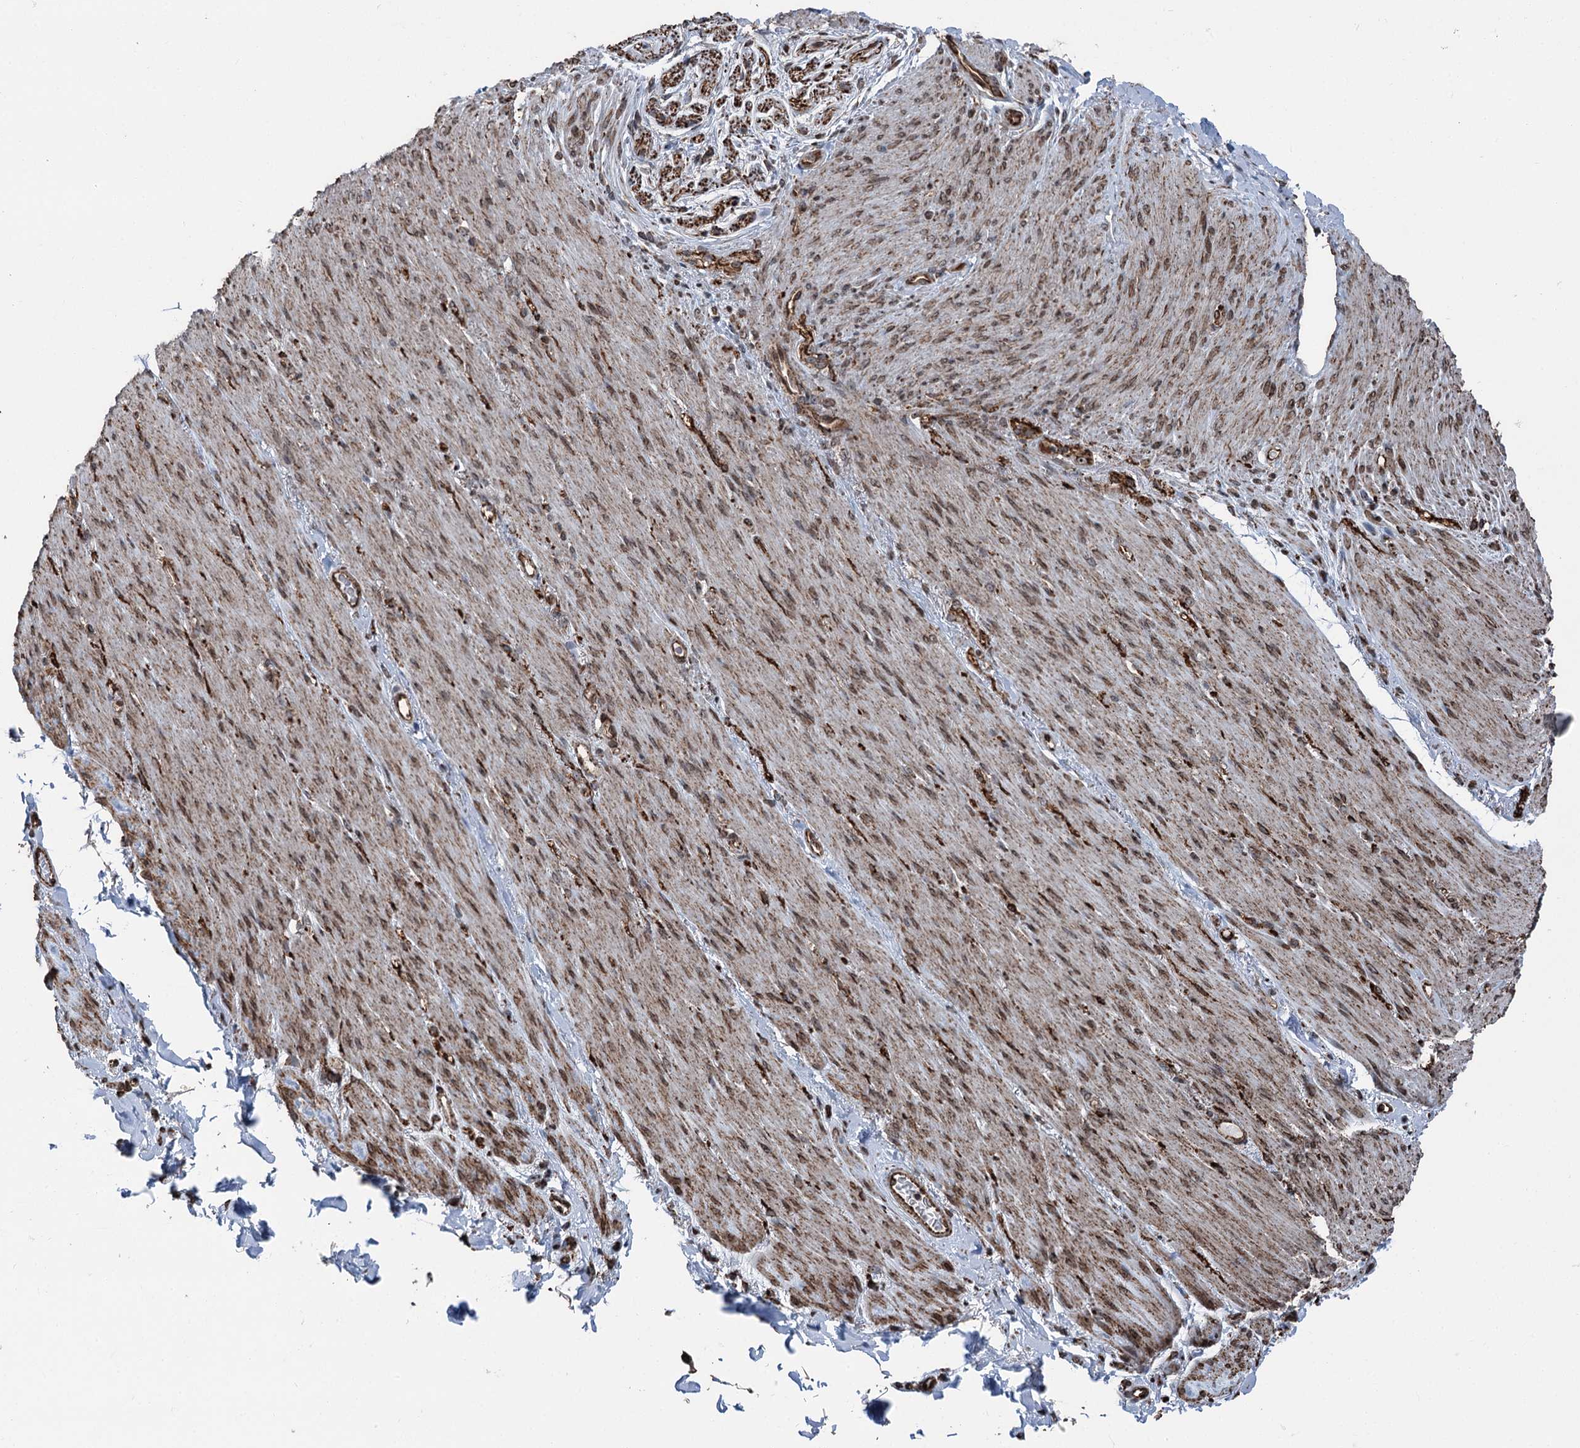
{"staining": {"intensity": "moderate", "quantity": "25%-75%", "location": "nuclear"}, "tissue": "soft tissue", "cell_type": "Chondrocytes", "image_type": "normal", "snomed": [{"axis": "morphology", "description": "Normal tissue, NOS"}, {"axis": "topography", "description": "Colon"}, {"axis": "topography", "description": "Peripheral nerve tissue"}], "caption": "Moderate nuclear expression is appreciated in approximately 25%-75% of chondrocytes in normal soft tissue.", "gene": "STEEP1", "patient": {"sex": "female", "age": 61}}